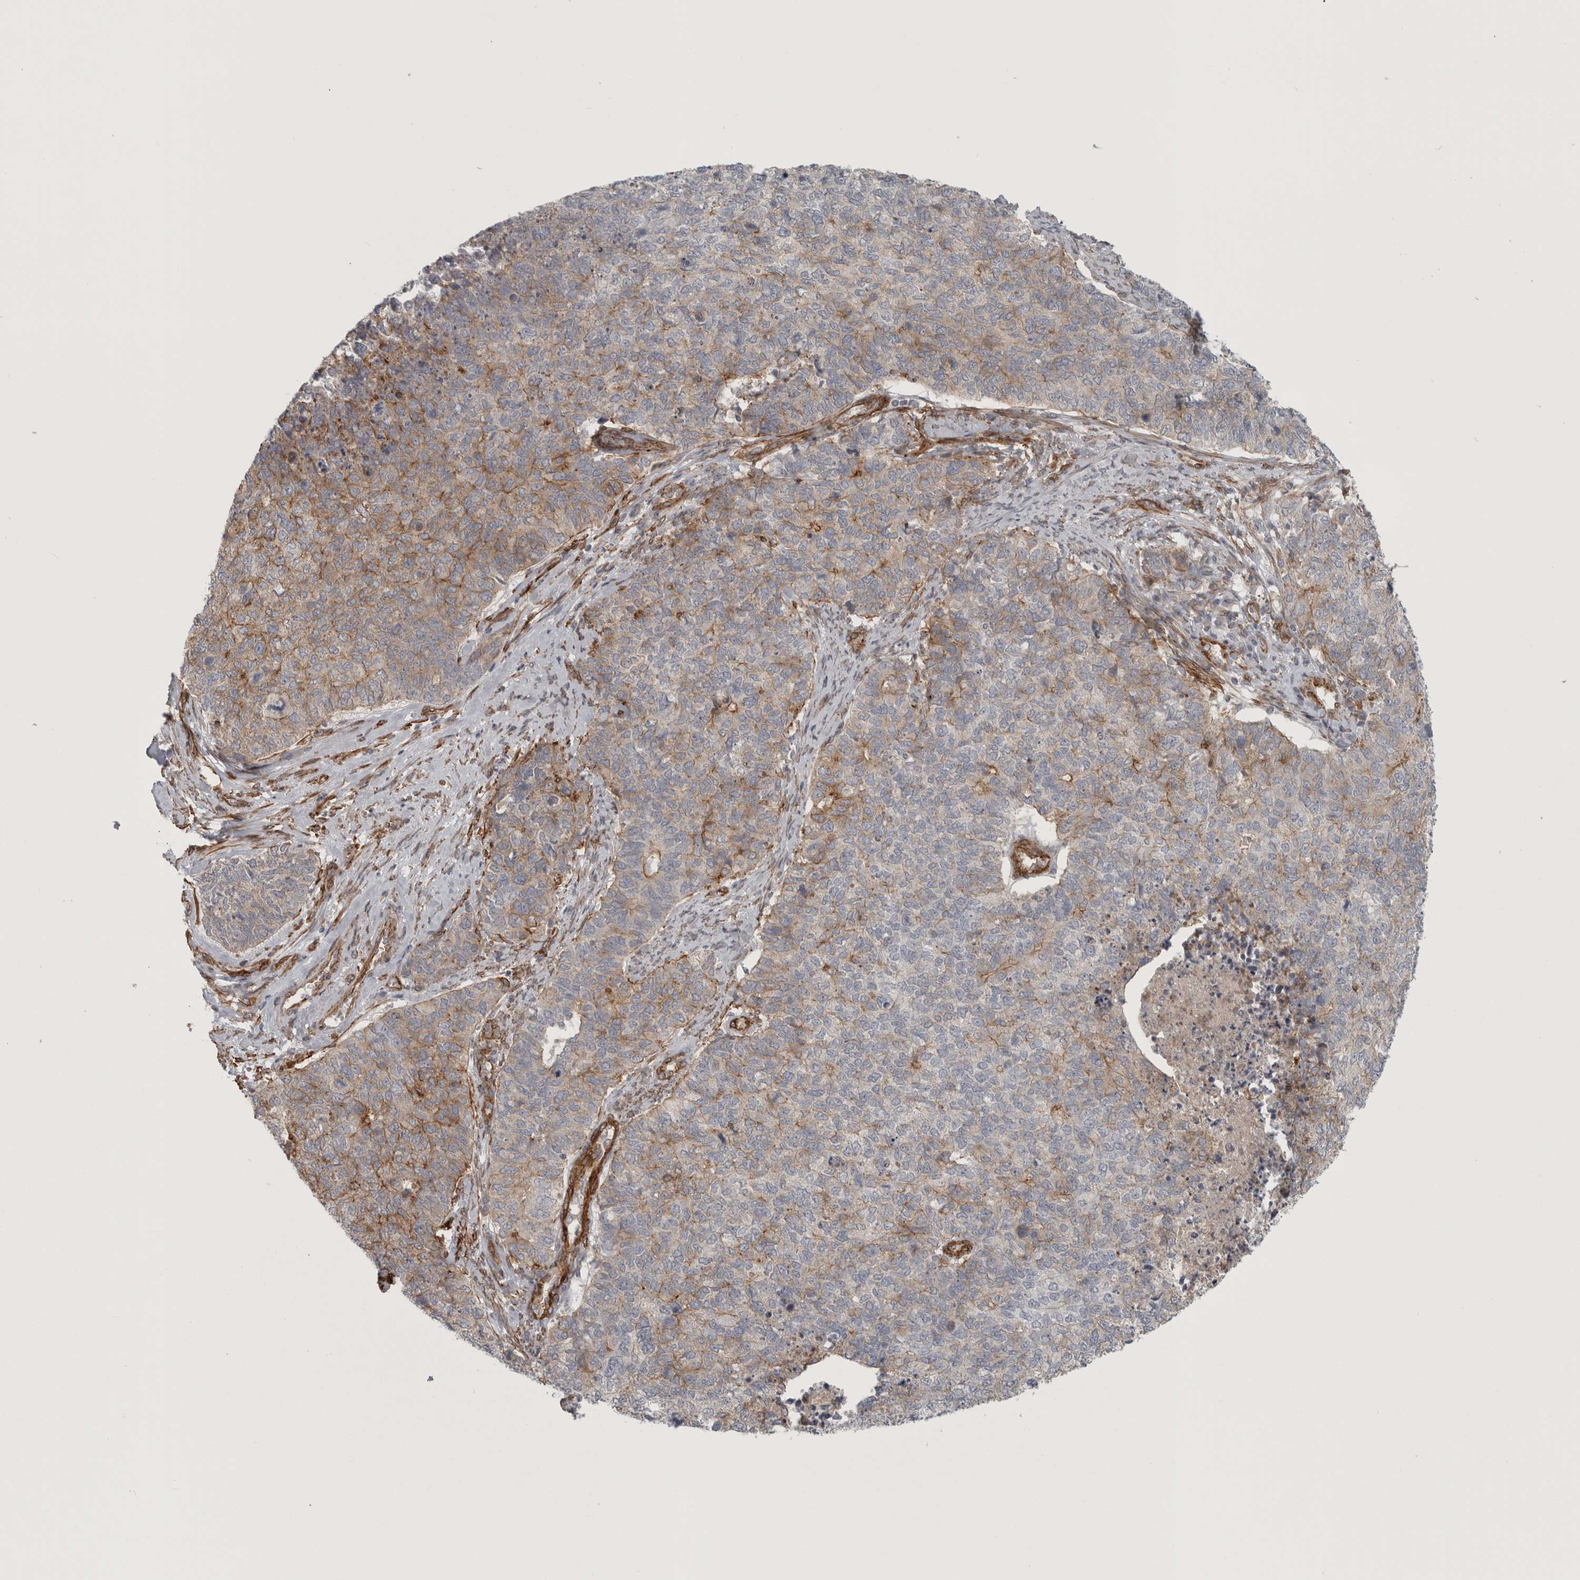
{"staining": {"intensity": "moderate", "quantity": "<25%", "location": "cytoplasmic/membranous"}, "tissue": "cervical cancer", "cell_type": "Tumor cells", "image_type": "cancer", "snomed": [{"axis": "morphology", "description": "Squamous cell carcinoma, NOS"}, {"axis": "topography", "description": "Cervix"}], "caption": "About <25% of tumor cells in human cervical cancer (squamous cell carcinoma) display moderate cytoplasmic/membranous protein positivity as visualized by brown immunohistochemical staining.", "gene": "LONRF1", "patient": {"sex": "female", "age": 63}}